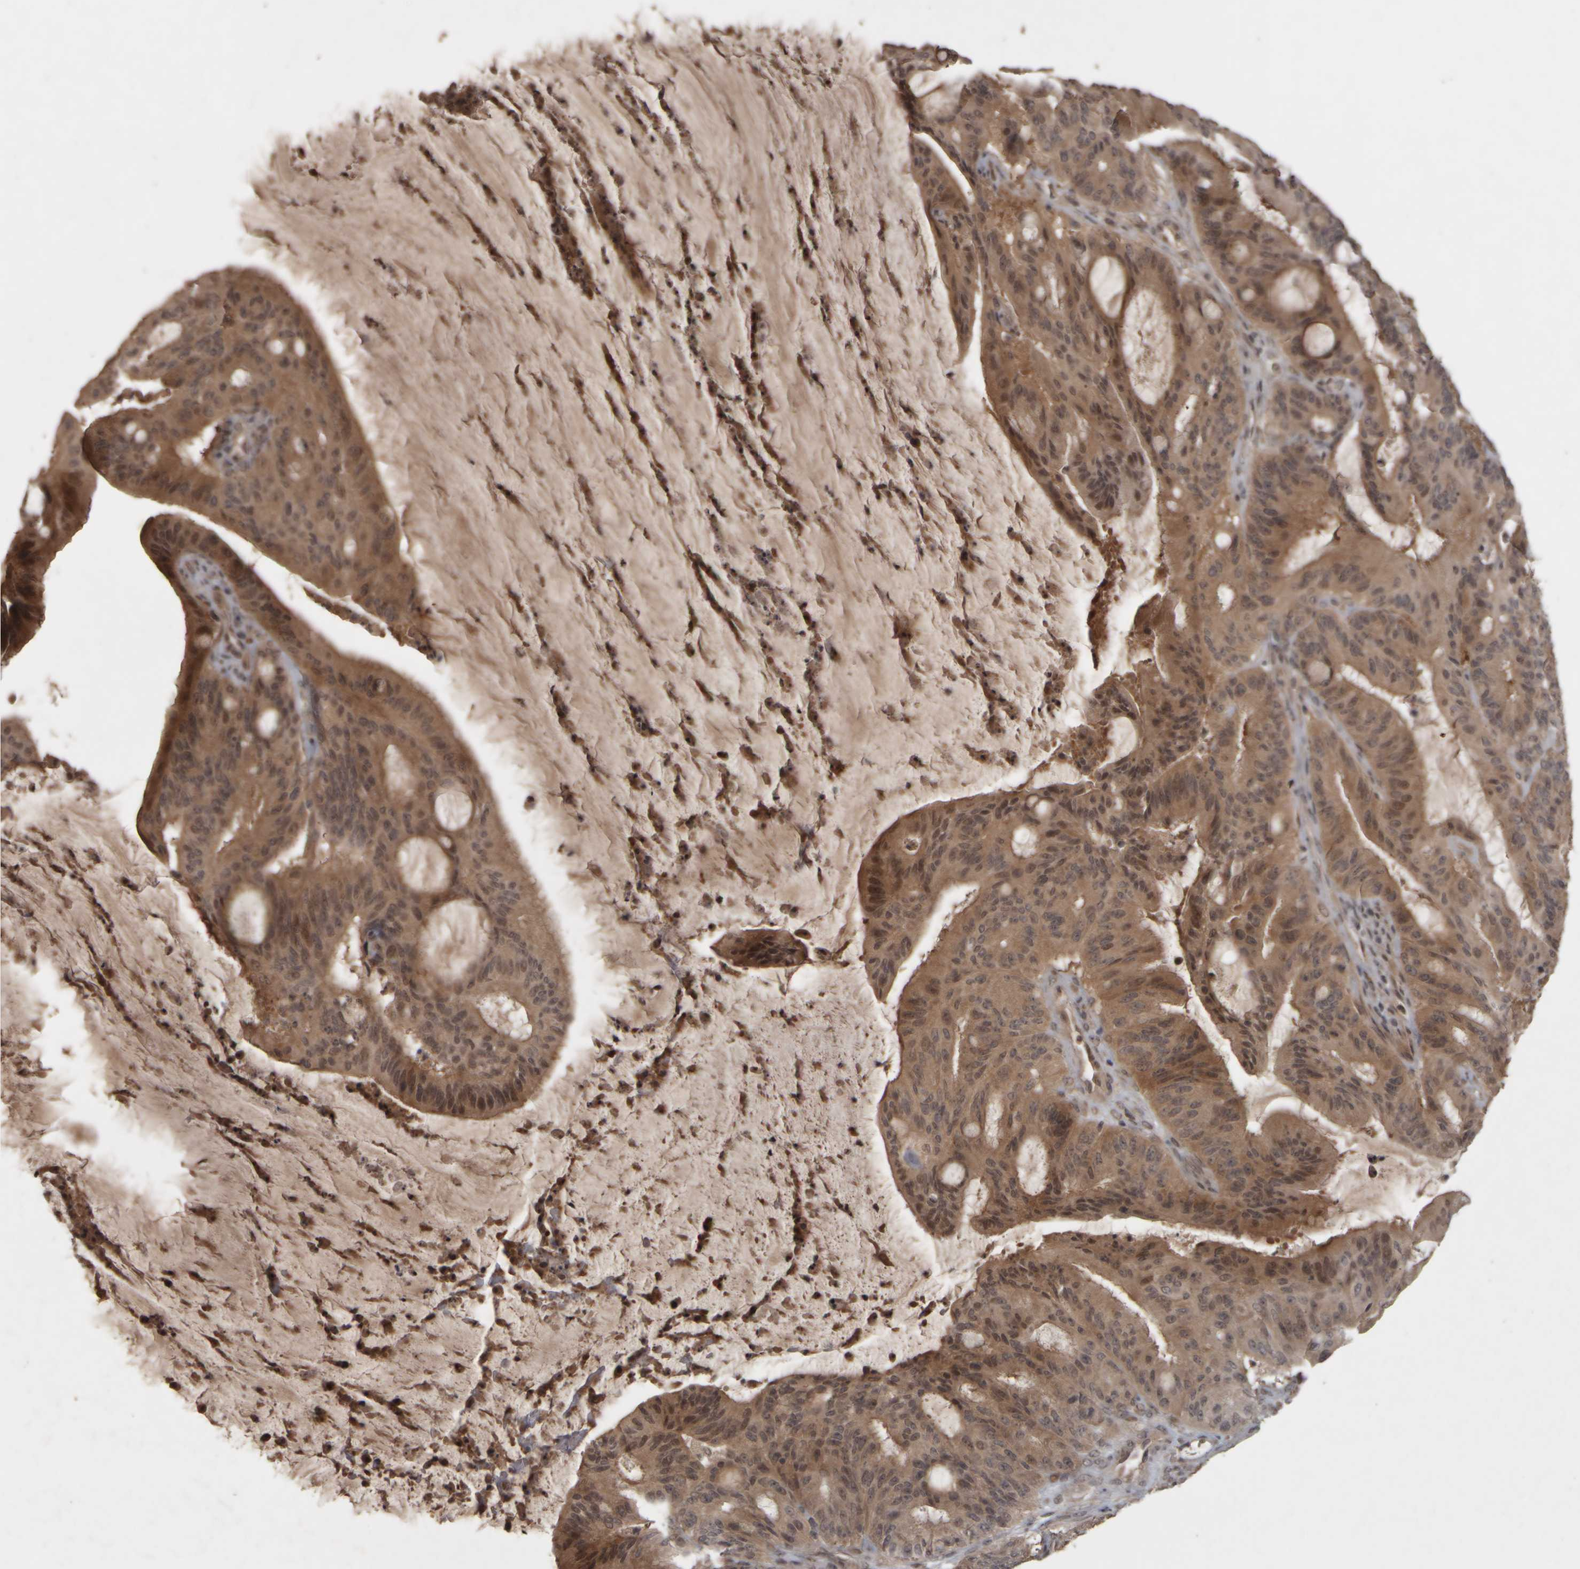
{"staining": {"intensity": "moderate", "quantity": ">75%", "location": "cytoplasmic/membranous,nuclear"}, "tissue": "liver cancer", "cell_type": "Tumor cells", "image_type": "cancer", "snomed": [{"axis": "morphology", "description": "Normal tissue, NOS"}, {"axis": "morphology", "description": "Cholangiocarcinoma"}, {"axis": "topography", "description": "Liver"}, {"axis": "topography", "description": "Peripheral nerve tissue"}], "caption": "High-power microscopy captured an immunohistochemistry (IHC) micrograph of liver cancer (cholangiocarcinoma), revealing moderate cytoplasmic/membranous and nuclear staining in about >75% of tumor cells.", "gene": "ACO1", "patient": {"sex": "female", "age": 73}}